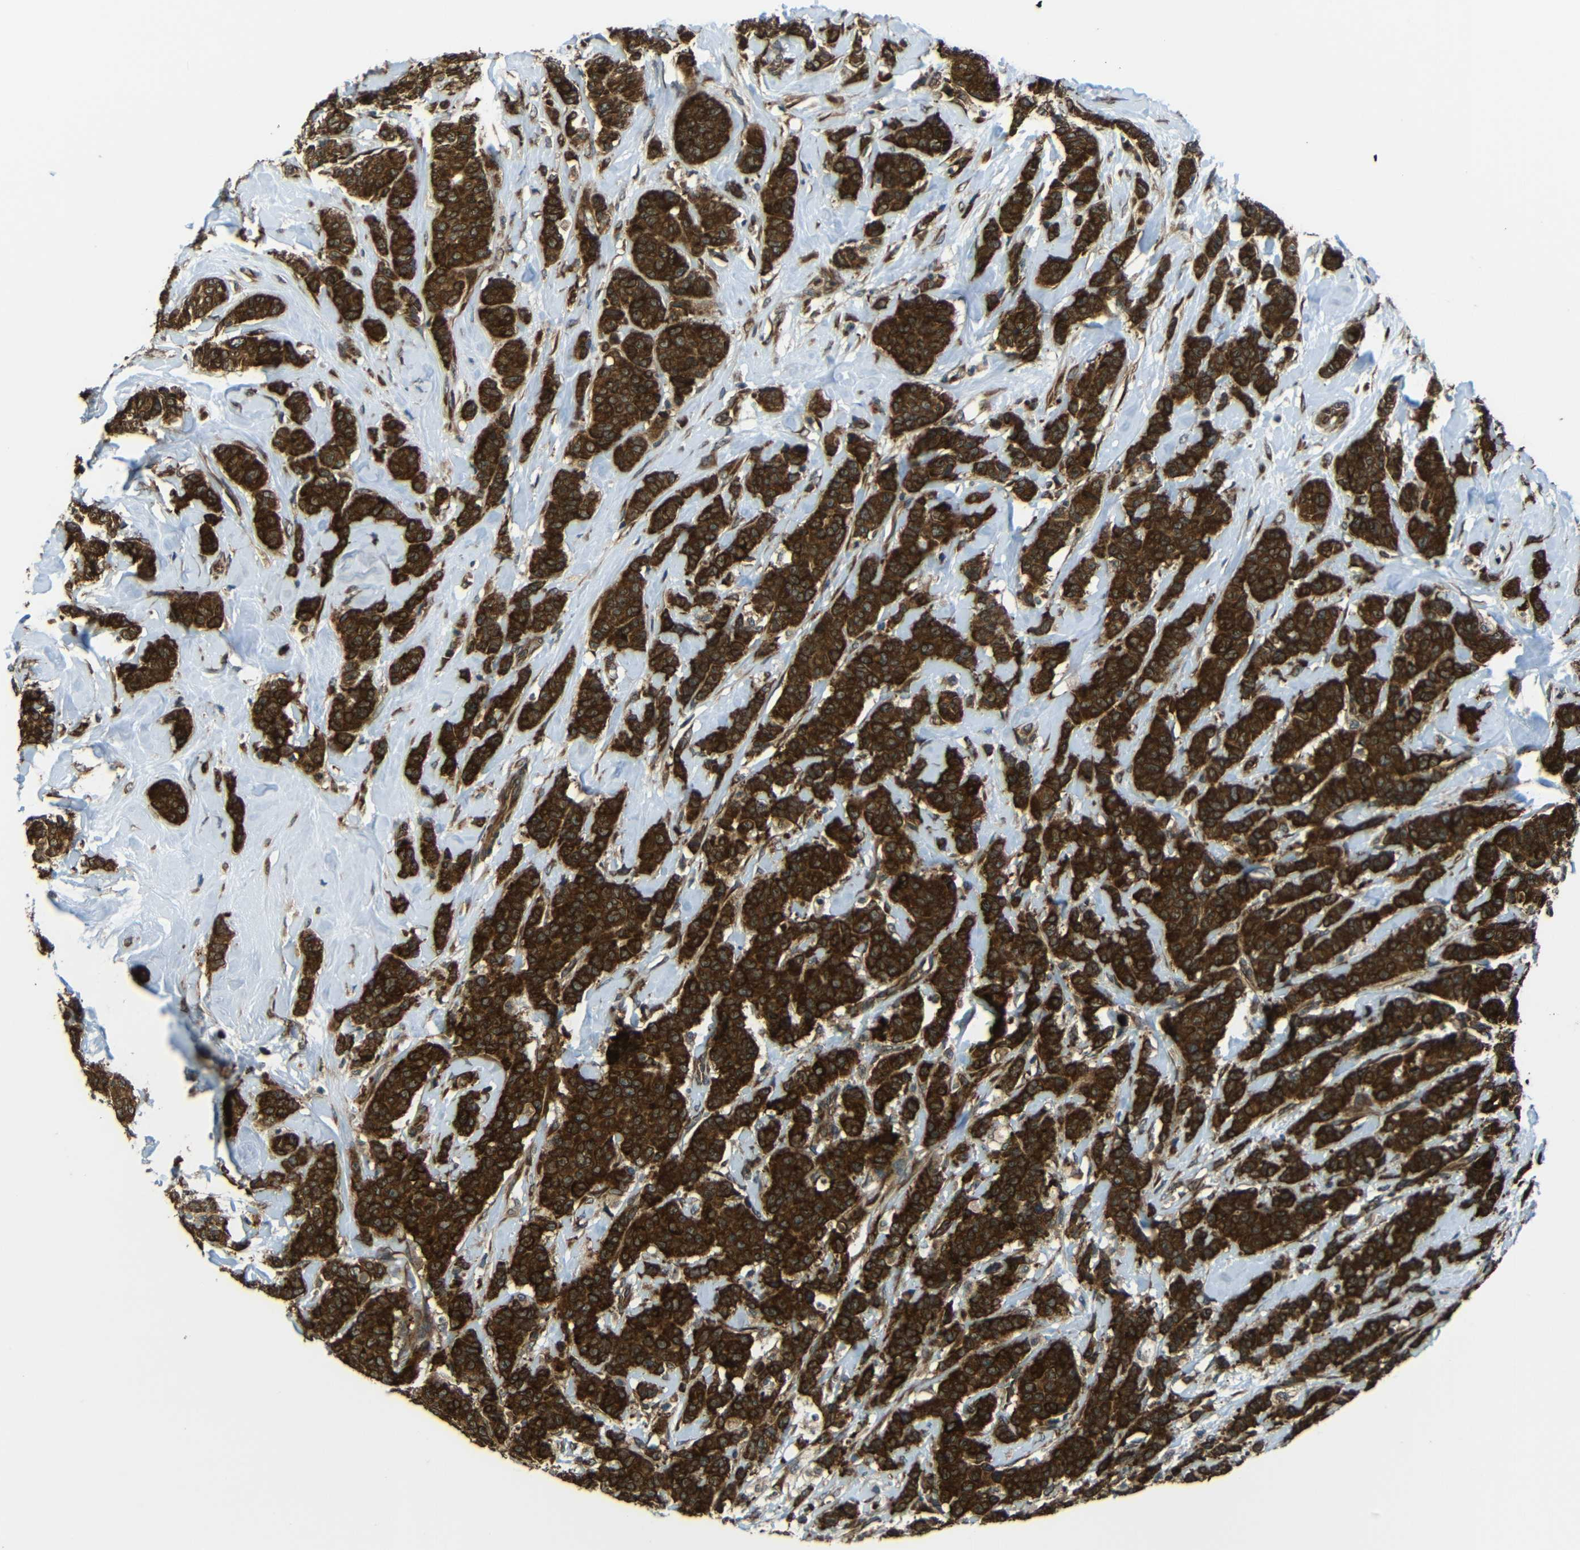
{"staining": {"intensity": "strong", "quantity": ">75%", "location": "cytoplasmic/membranous"}, "tissue": "breast cancer", "cell_type": "Tumor cells", "image_type": "cancer", "snomed": [{"axis": "morphology", "description": "Normal tissue, NOS"}, {"axis": "morphology", "description": "Duct carcinoma"}, {"axis": "topography", "description": "Breast"}], "caption": "IHC histopathology image of neoplastic tissue: breast infiltrating ductal carcinoma stained using immunohistochemistry displays high levels of strong protein expression localized specifically in the cytoplasmic/membranous of tumor cells, appearing as a cytoplasmic/membranous brown color.", "gene": "VAPB", "patient": {"sex": "female", "age": 40}}